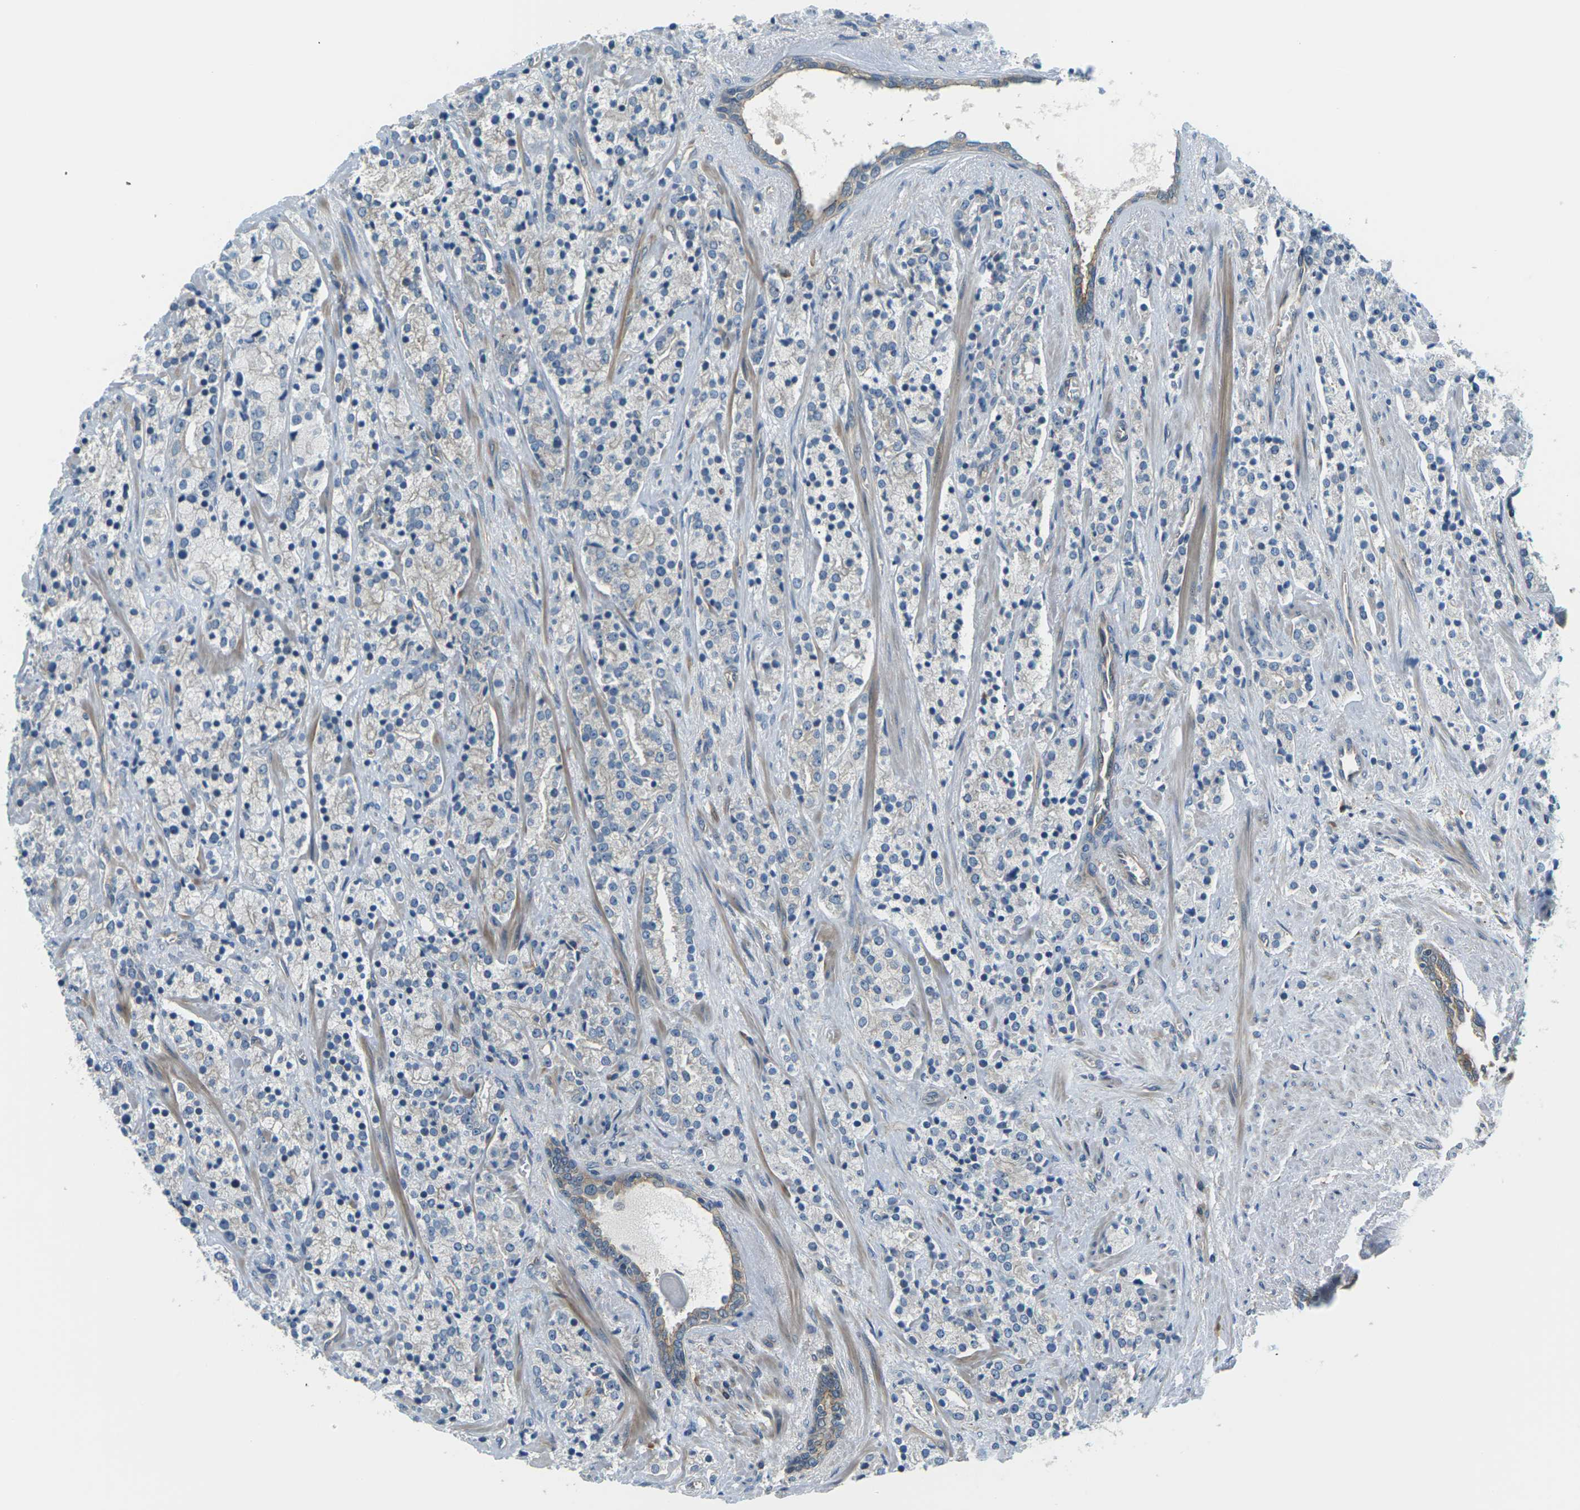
{"staining": {"intensity": "negative", "quantity": "none", "location": "none"}, "tissue": "prostate cancer", "cell_type": "Tumor cells", "image_type": "cancer", "snomed": [{"axis": "morphology", "description": "Adenocarcinoma, High grade"}, {"axis": "topography", "description": "Prostate"}], "caption": "Immunohistochemistry image of prostate cancer stained for a protein (brown), which shows no positivity in tumor cells.", "gene": "SLC13A3", "patient": {"sex": "male", "age": 71}}